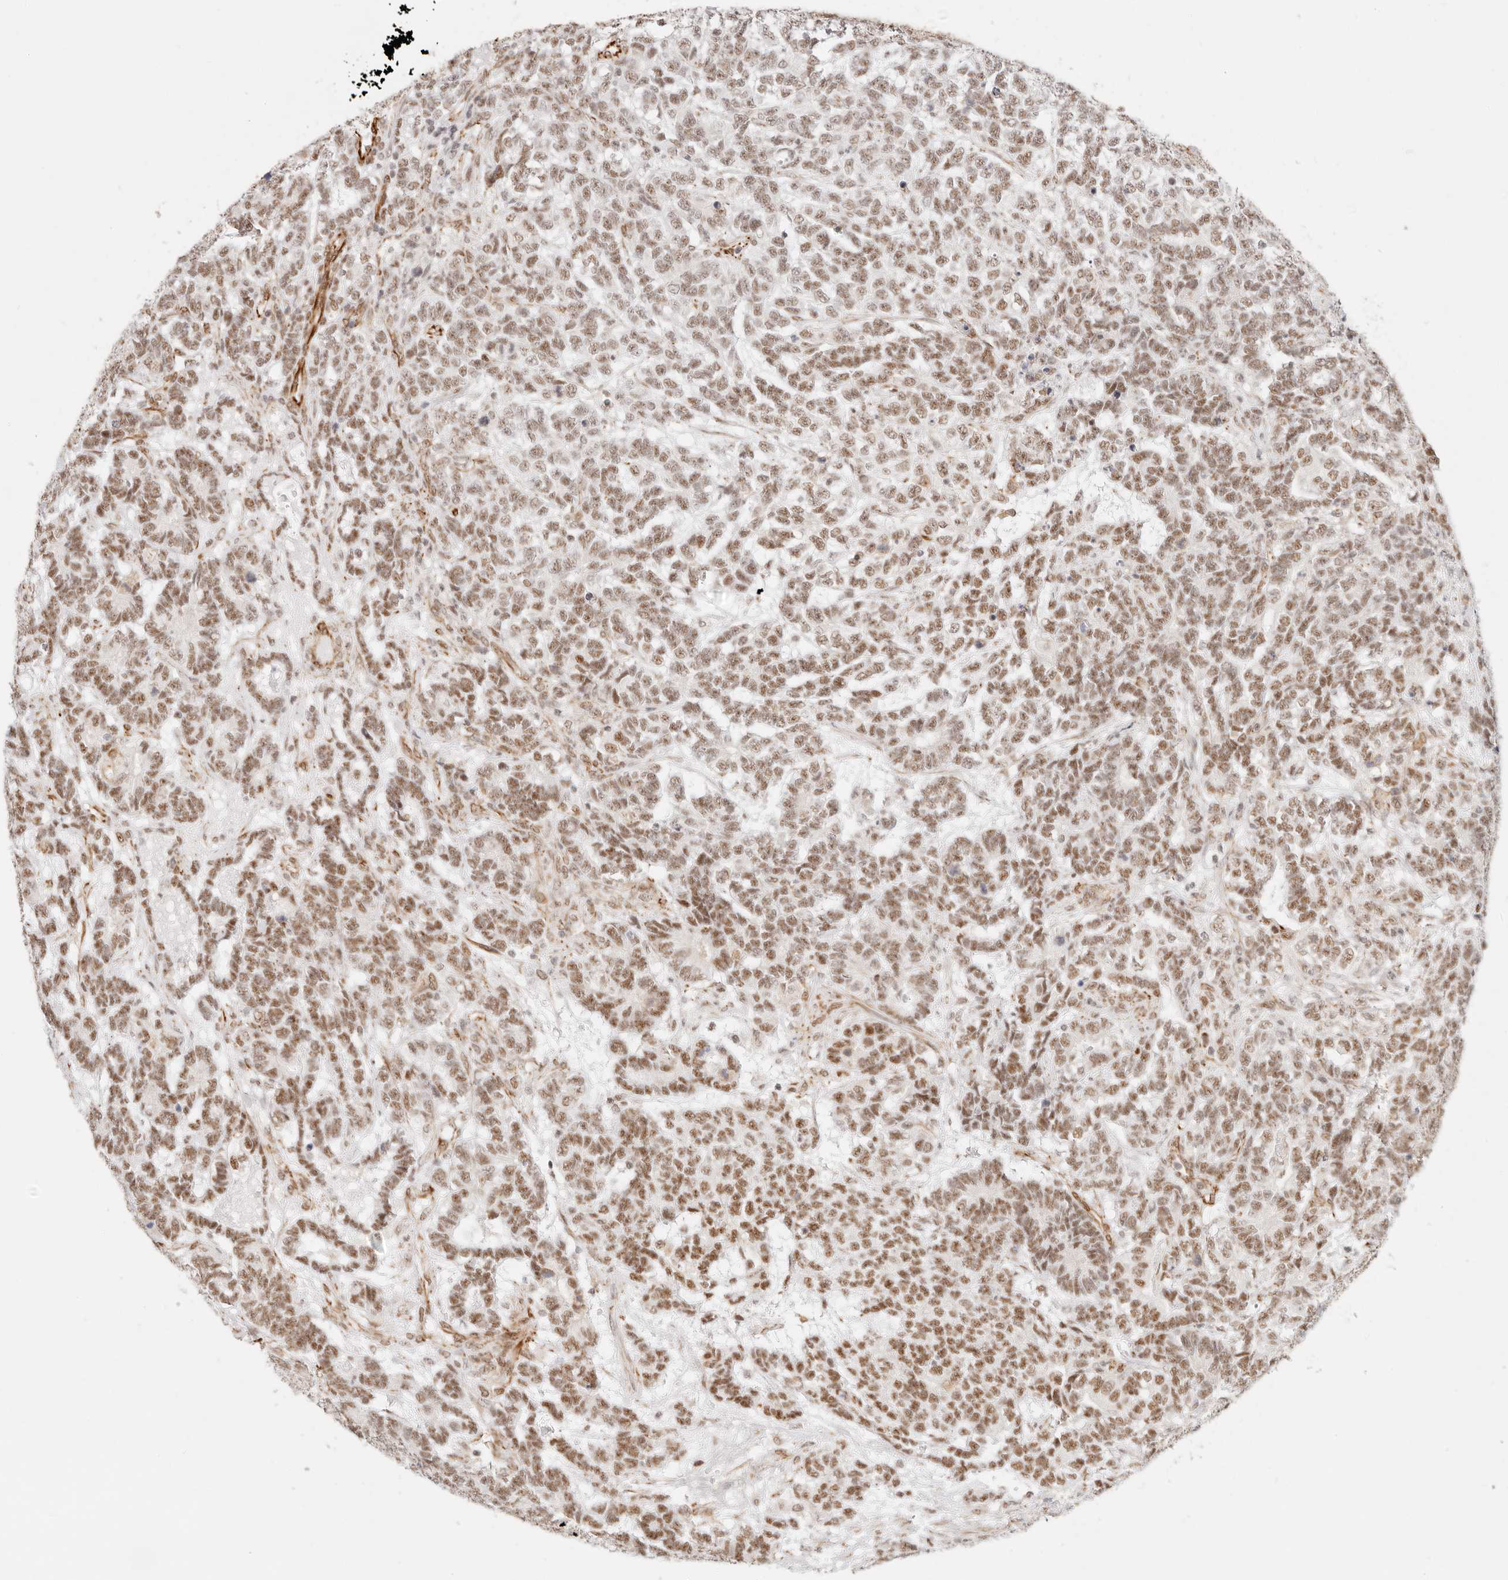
{"staining": {"intensity": "moderate", "quantity": ">75%", "location": "nuclear"}, "tissue": "testis cancer", "cell_type": "Tumor cells", "image_type": "cancer", "snomed": [{"axis": "morphology", "description": "Carcinoma, Embryonal, NOS"}, {"axis": "topography", "description": "Testis"}], "caption": "High-magnification brightfield microscopy of embryonal carcinoma (testis) stained with DAB (brown) and counterstained with hematoxylin (blue). tumor cells exhibit moderate nuclear staining is seen in approximately>75% of cells. The staining was performed using DAB to visualize the protein expression in brown, while the nuclei were stained in blue with hematoxylin (Magnification: 20x).", "gene": "ZC3H11A", "patient": {"sex": "male", "age": 26}}